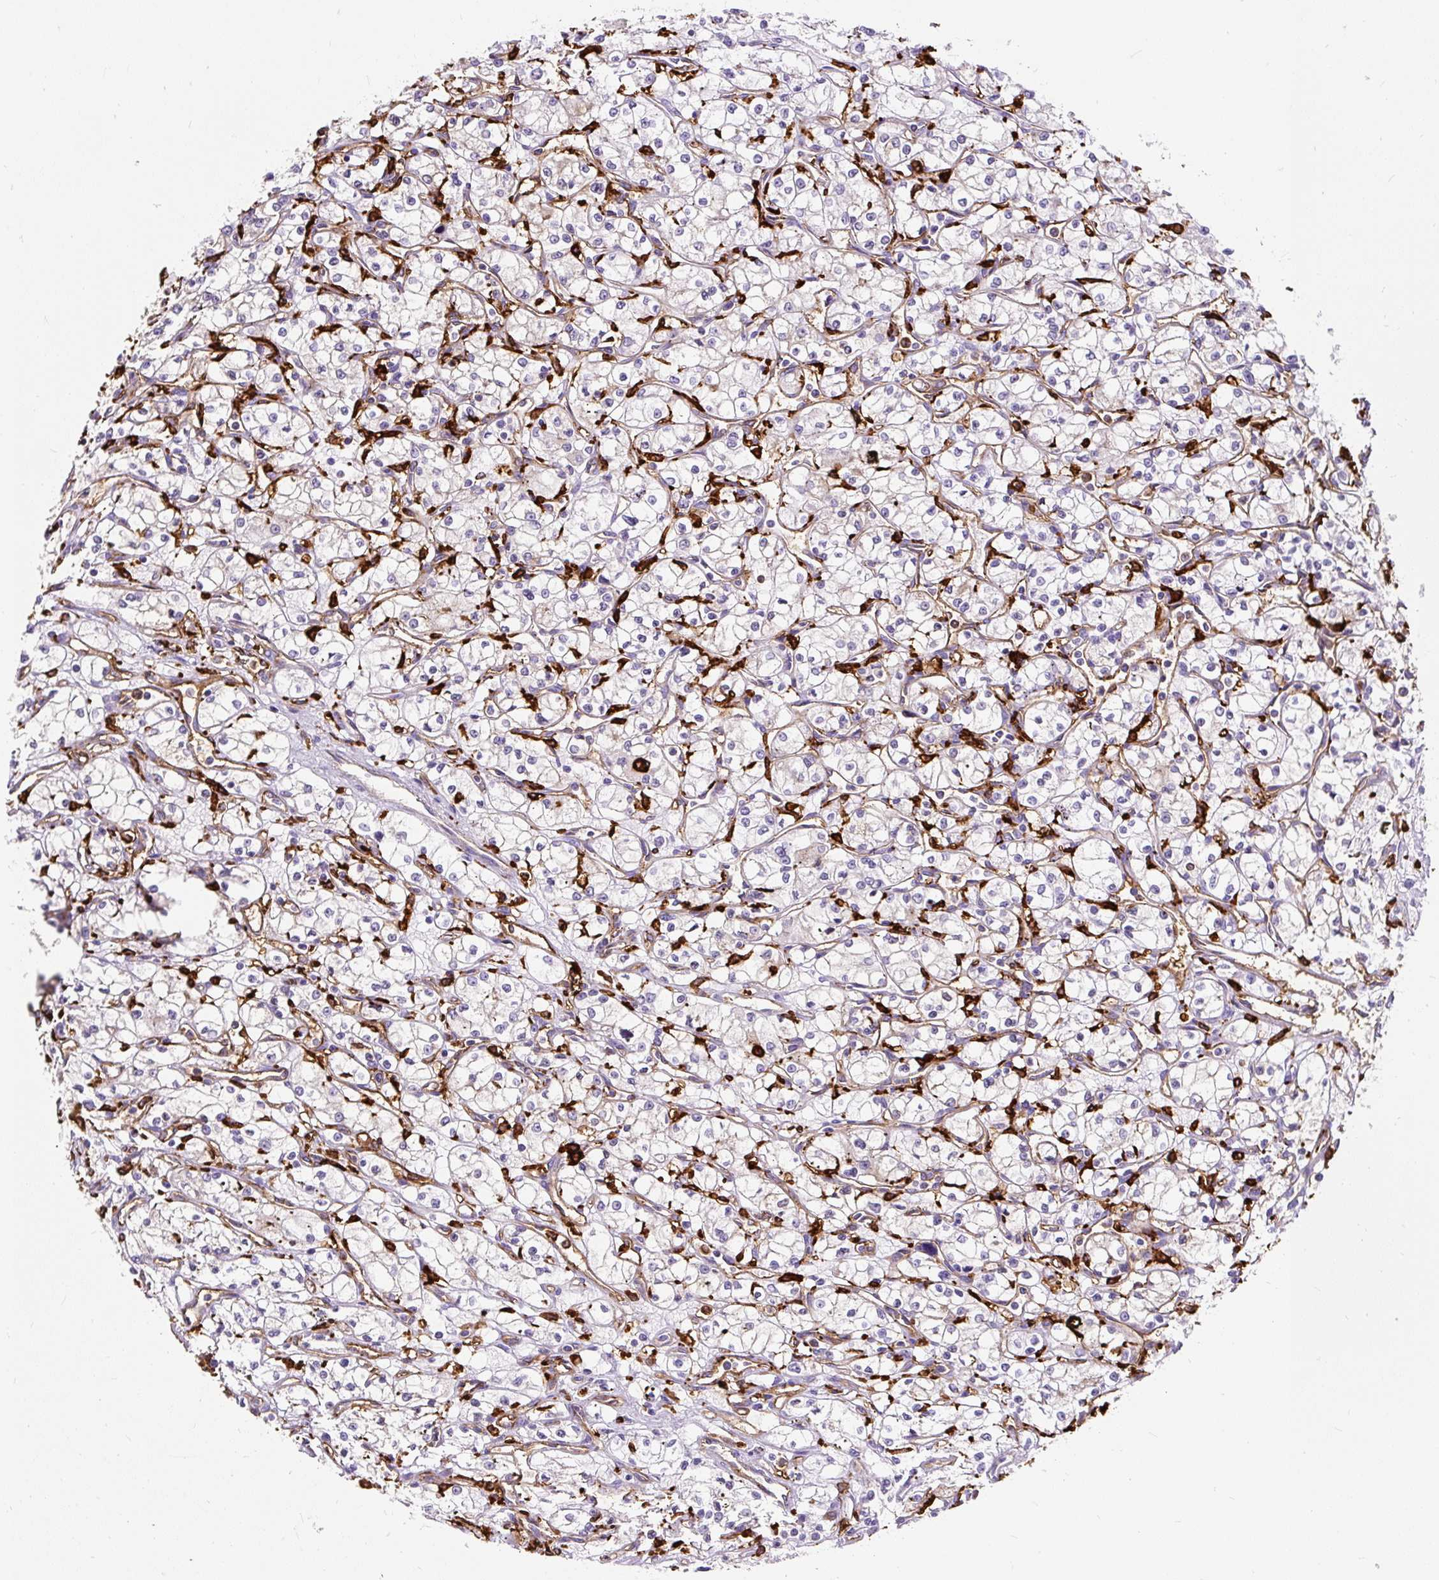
{"staining": {"intensity": "weak", "quantity": "<25%", "location": "cytoplasmic/membranous"}, "tissue": "renal cancer", "cell_type": "Tumor cells", "image_type": "cancer", "snomed": [{"axis": "morphology", "description": "Adenocarcinoma, NOS"}, {"axis": "topography", "description": "Kidney"}], "caption": "Immunohistochemistry (IHC) histopathology image of adenocarcinoma (renal) stained for a protein (brown), which displays no positivity in tumor cells. The staining was performed using DAB to visualize the protein expression in brown, while the nuclei were stained in blue with hematoxylin (Magnification: 20x).", "gene": "HLA-DRA", "patient": {"sex": "male", "age": 59}}